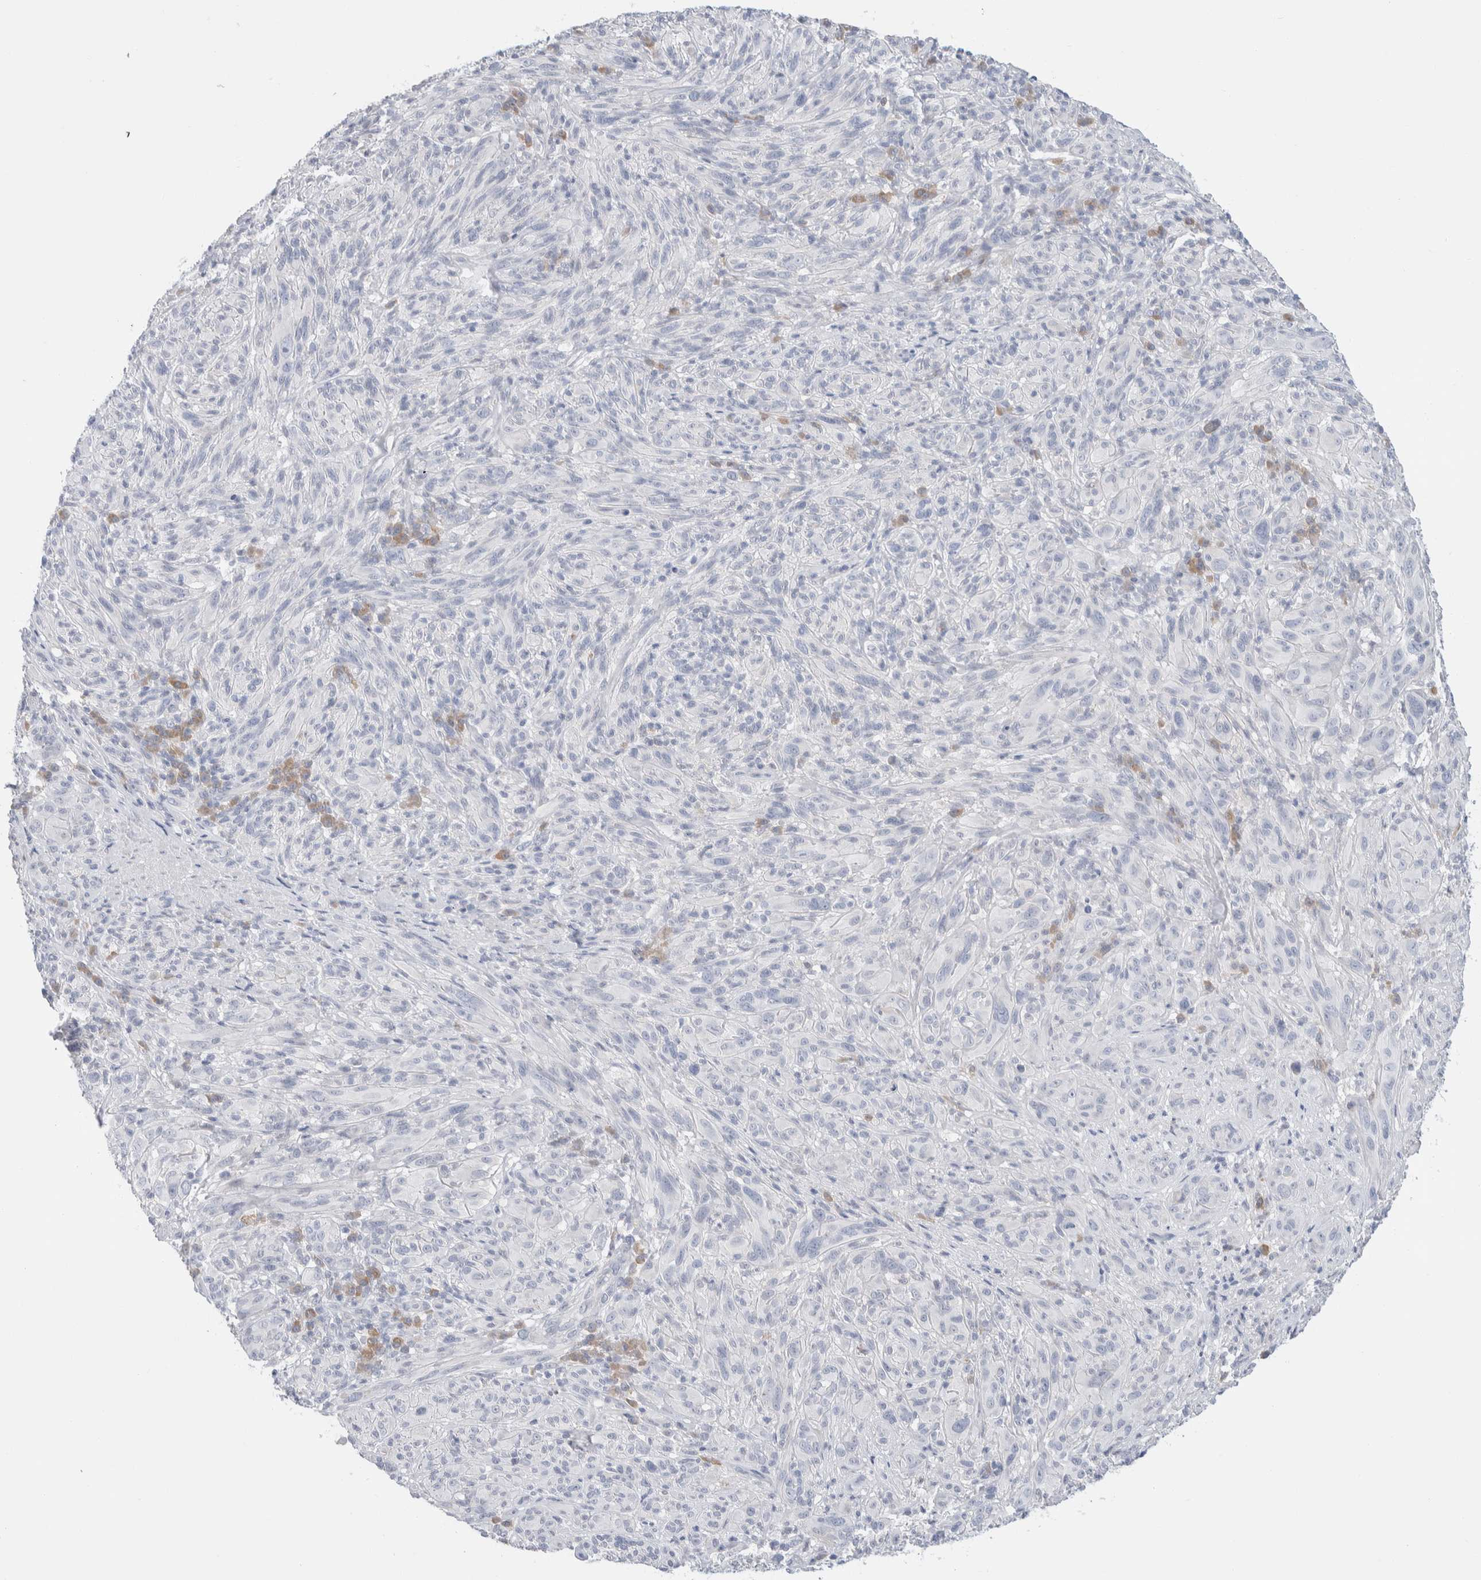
{"staining": {"intensity": "negative", "quantity": "none", "location": "none"}, "tissue": "melanoma", "cell_type": "Tumor cells", "image_type": "cancer", "snomed": [{"axis": "morphology", "description": "Malignant melanoma, NOS"}, {"axis": "topography", "description": "Skin of head"}], "caption": "Tumor cells show no significant protein positivity in malignant melanoma.", "gene": "RUSF1", "patient": {"sex": "male", "age": 96}}